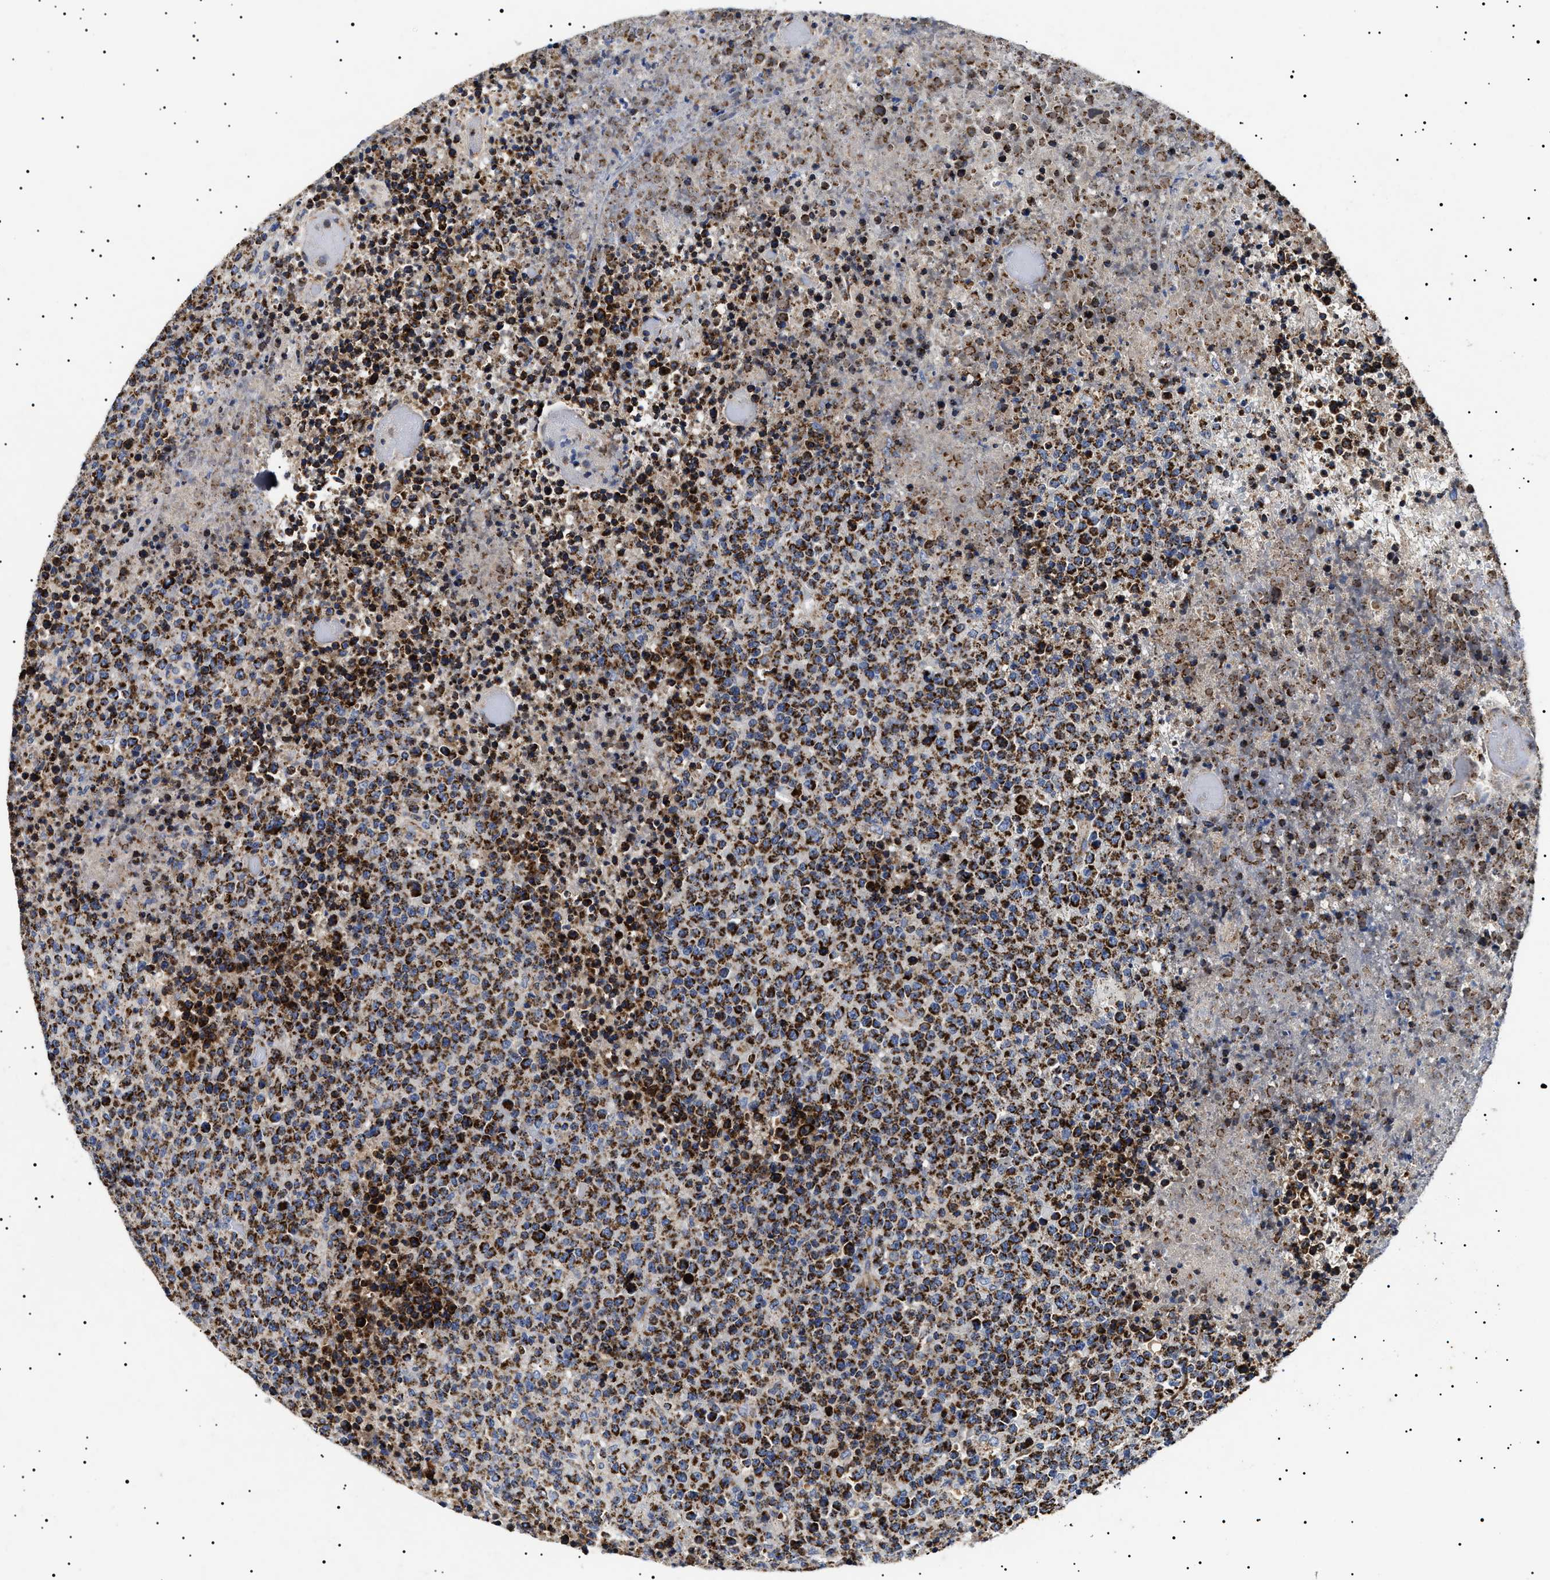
{"staining": {"intensity": "strong", "quantity": ">75%", "location": "cytoplasmic/membranous"}, "tissue": "lymphoma", "cell_type": "Tumor cells", "image_type": "cancer", "snomed": [{"axis": "morphology", "description": "Malignant lymphoma, non-Hodgkin's type, High grade"}, {"axis": "topography", "description": "Lymph node"}], "caption": "This histopathology image displays immunohistochemistry (IHC) staining of human high-grade malignant lymphoma, non-Hodgkin's type, with high strong cytoplasmic/membranous expression in about >75% of tumor cells.", "gene": "CHRDL2", "patient": {"sex": "male", "age": 13}}